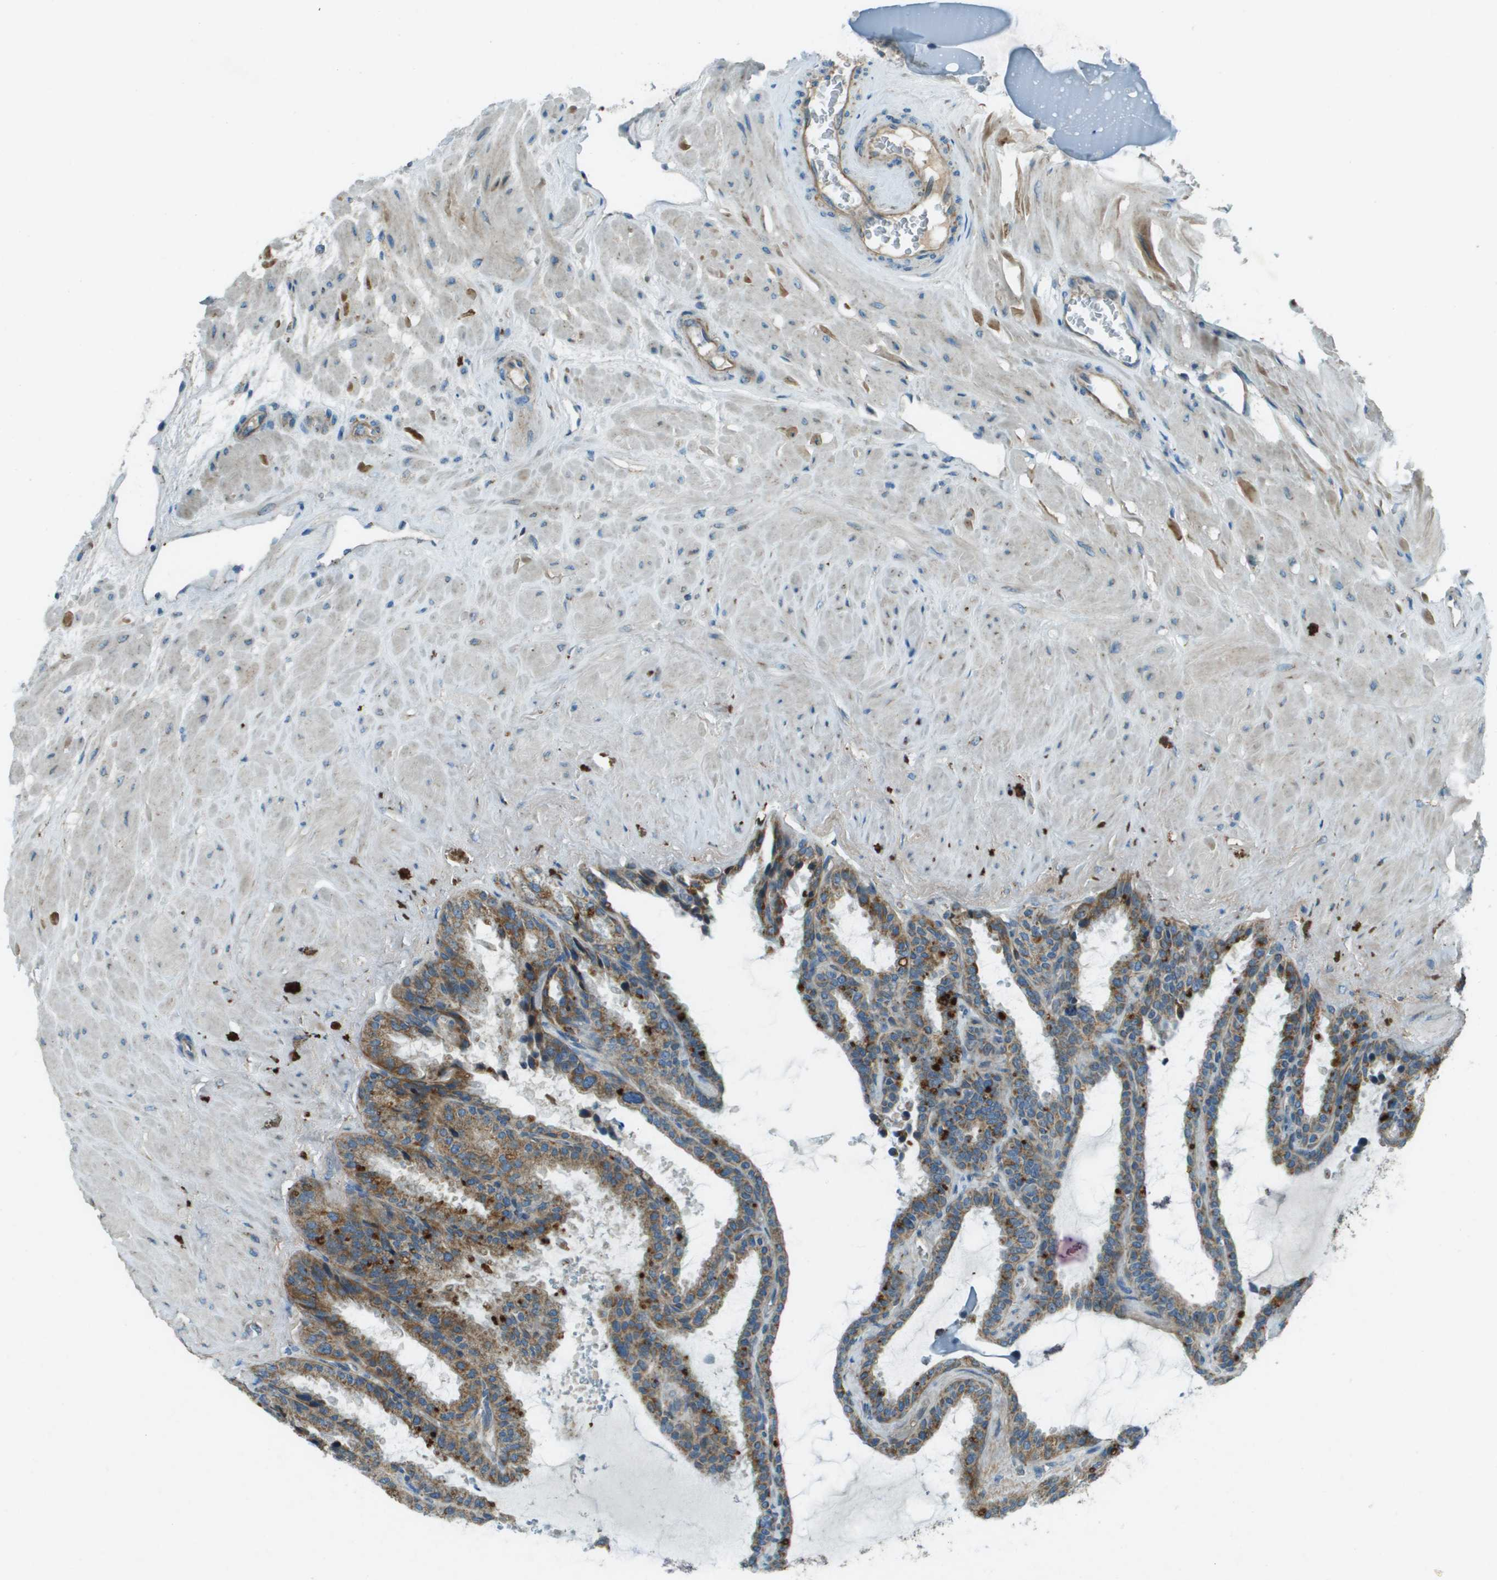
{"staining": {"intensity": "moderate", "quantity": ">75%", "location": "cytoplasmic/membranous"}, "tissue": "seminal vesicle", "cell_type": "Glandular cells", "image_type": "normal", "snomed": [{"axis": "morphology", "description": "Normal tissue, NOS"}, {"axis": "topography", "description": "Seminal veicle"}], "caption": "Protein expression by immunohistochemistry (IHC) exhibits moderate cytoplasmic/membranous staining in approximately >75% of glandular cells in benign seminal vesicle. The protein of interest is stained brown, and the nuclei are stained in blue (DAB IHC with brightfield microscopy, high magnification).", "gene": "MIGA1", "patient": {"sex": "male", "age": 46}}